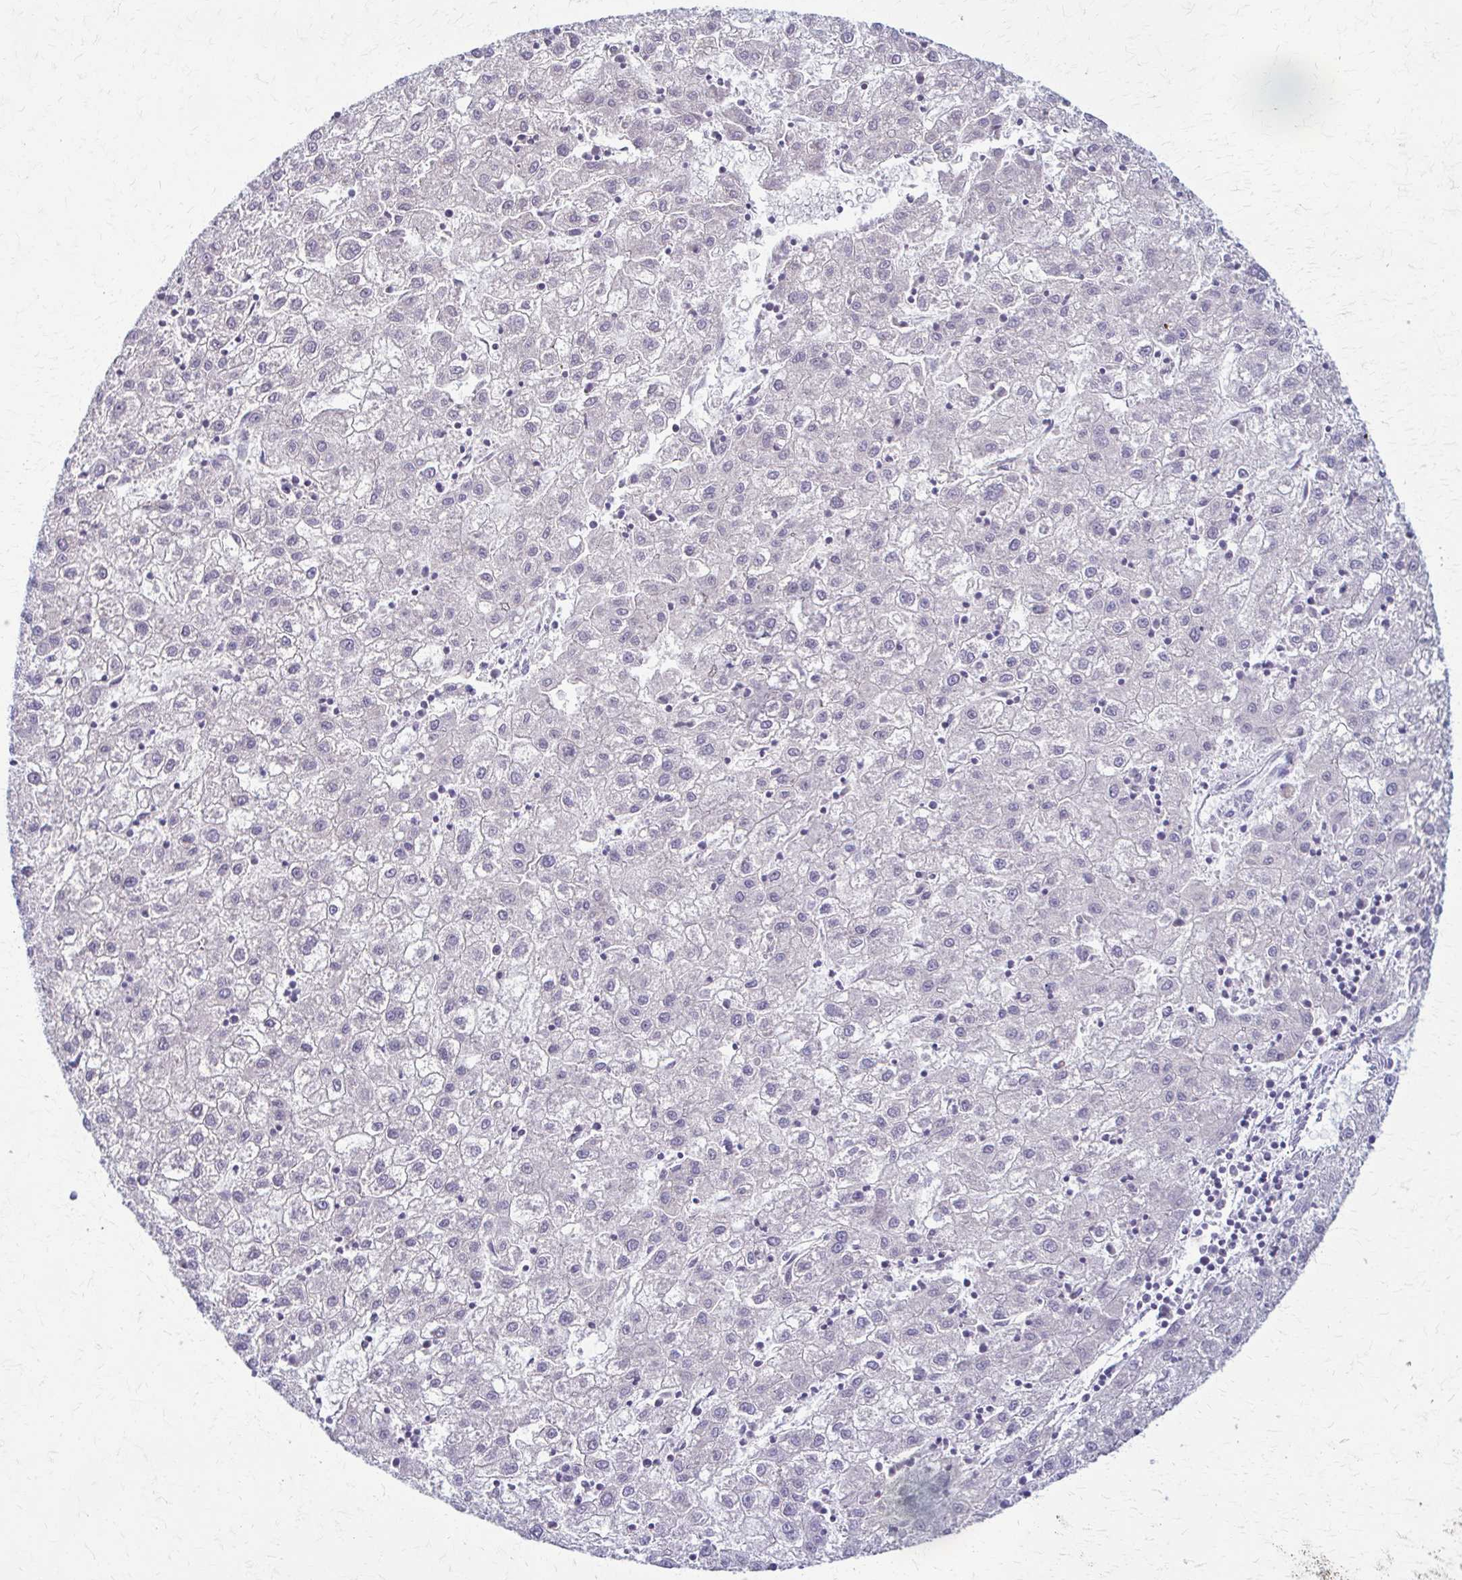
{"staining": {"intensity": "negative", "quantity": "none", "location": "none"}, "tissue": "liver cancer", "cell_type": "Tumor cells", "image_type": "cancer", "snomed": [{"axis": "morphology", "description": "Carcinoma, Hepatocellular, NOS"}, {"axis": "topography", "description": "Liver"}], "caption": "Liver hepatocellular carcinoma was stained to show a protein in brown. There is no significant staining in tumor cells. (DAB IHC visualized using brightfield microscopy, high magnification).", "gene": "PIK3AP1", "patient": {"sex": "male", "age": 72}}